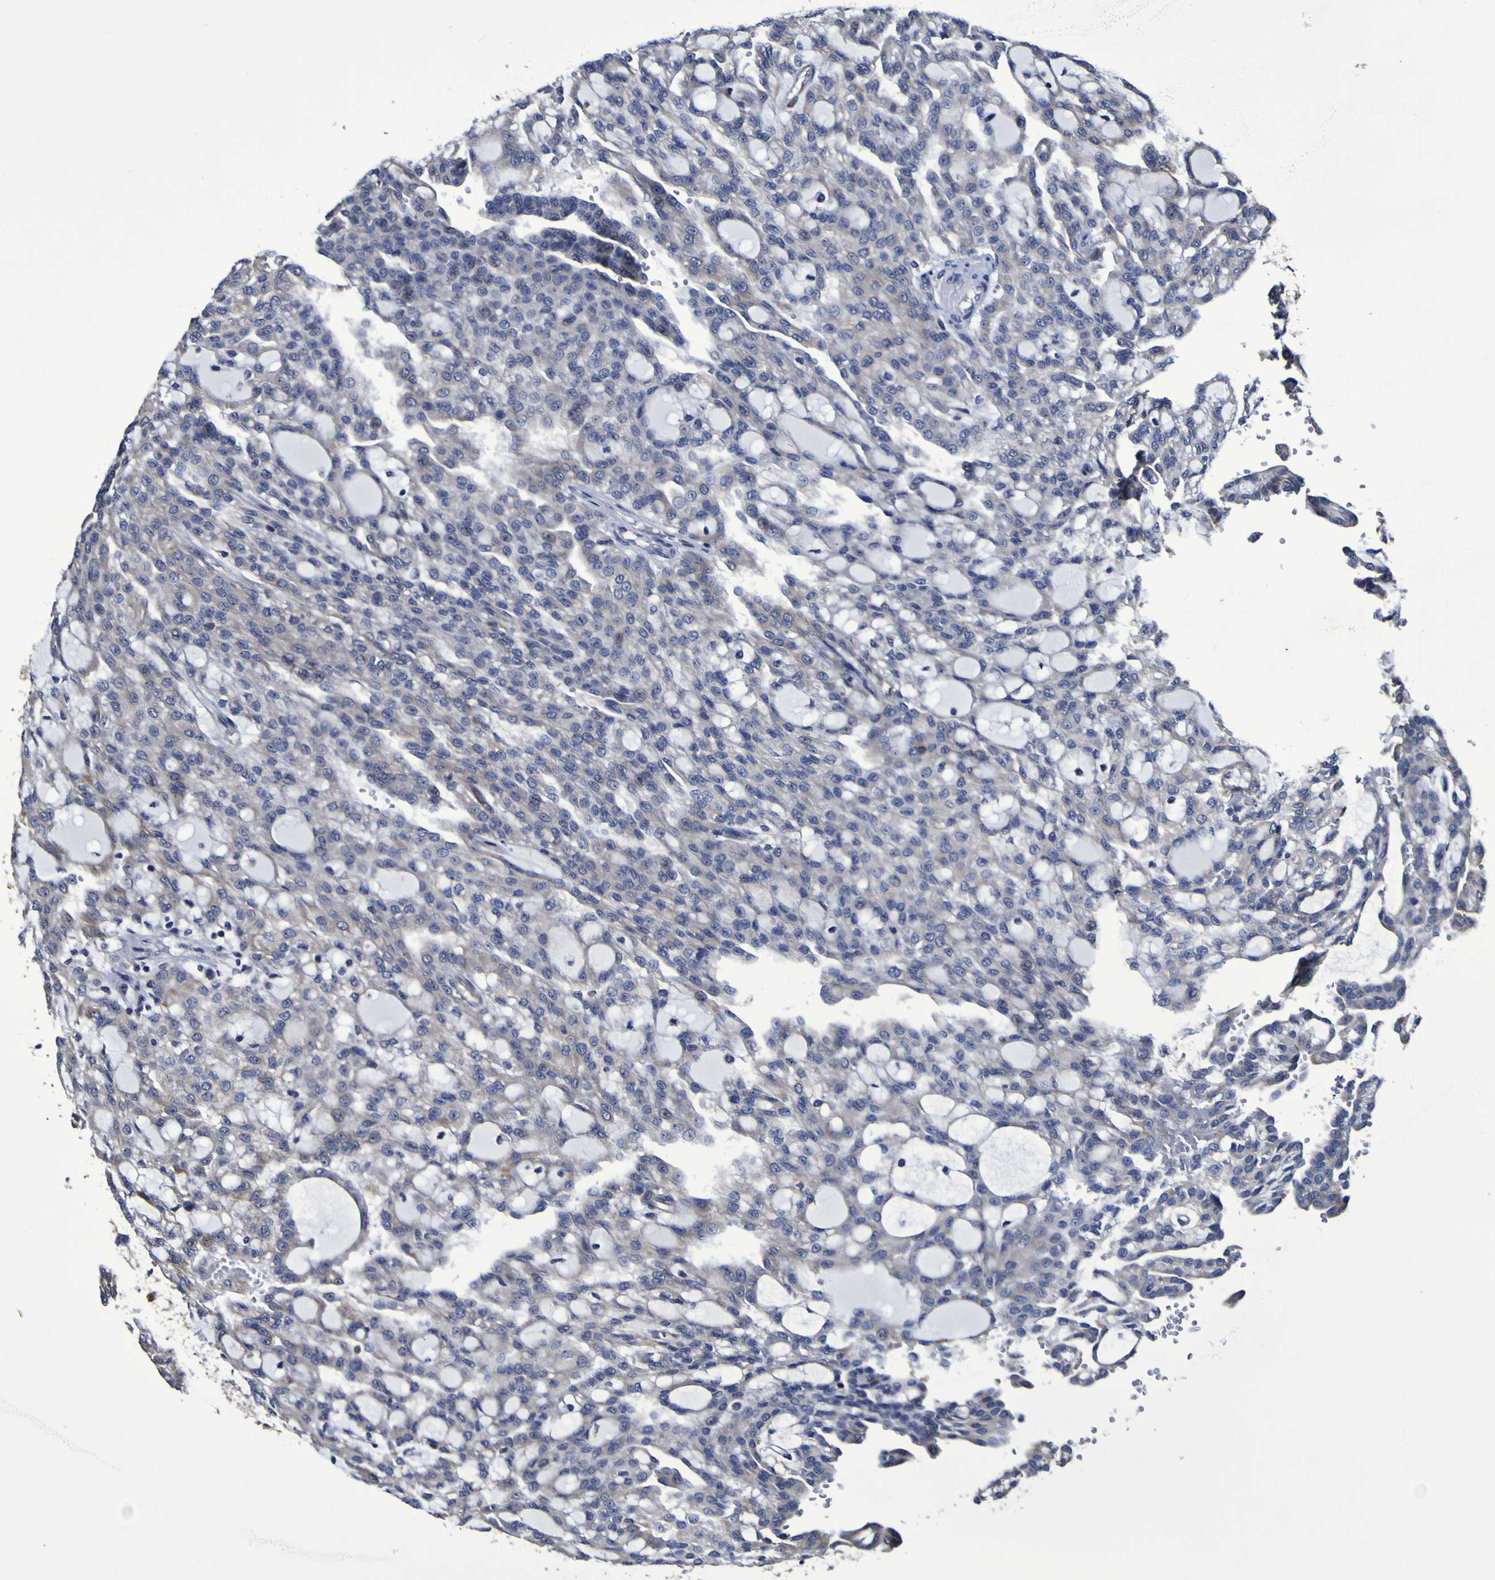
{"staining": {"intensity": "weak", "quantity": "<25%", "location": "cytoplasmic/membranous"}, "tissue": "renal cancer", "cell_type": "Tumor cells", "image_type": "cancer", "snomed": [{"axis": "morphology", "description": "Adenocarcinoma, NOS"}, {"axis": "topography", "description": "Kidney"}], "caption": "The IHC photomicrograph has no significant expression in tumor cells of renal cancer (adenocarcinoma) tissue. The staining is performed using DAB brown chromogen with nuclei counter-stained in using hematoxylin.", "gene": "P3H1", "patient": {"sex": "male", "age": 63}}